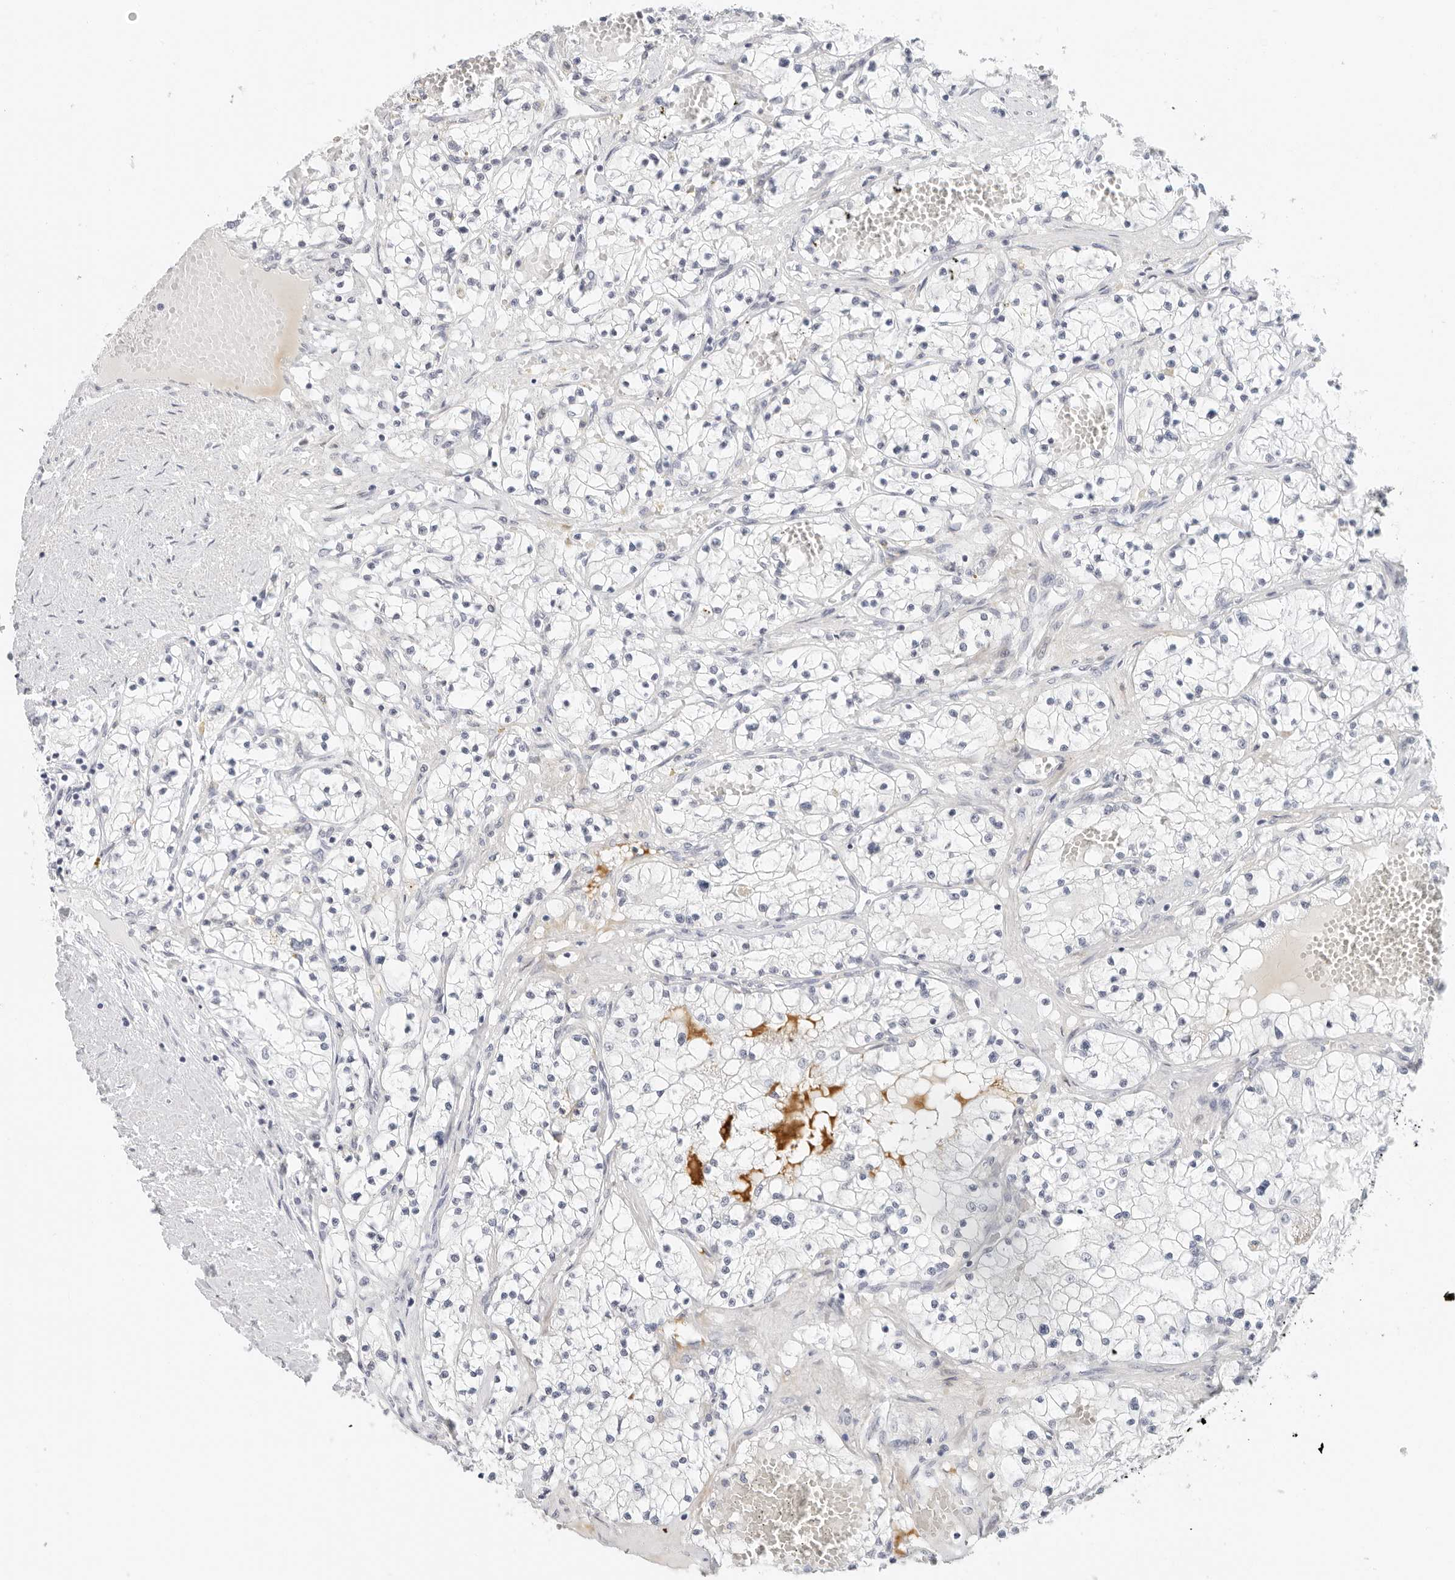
{"staining": {"intensity": "negative", "quantity": "none", "location": "none"}, "tissue": "renal cancer", "cell_type": "Tumor cells", "image_type": "cancer", "snomed": [{"axis": "morphology", "description": "Normal tissue, NOS"}, {"axis": "morphology", "description": "Adenocarcinoma, NOS"}, {"axis": "topography", "description": "Kidney"}], "caption": "Immunohistochemical staining of adenocarcinoma (renal) displays no significant staining in tumor cells. (Brightfield microscopy of DAB IHC at high magnification).", "gene": "RC3H1", "patient": {"sex": "male", "age": 68}}